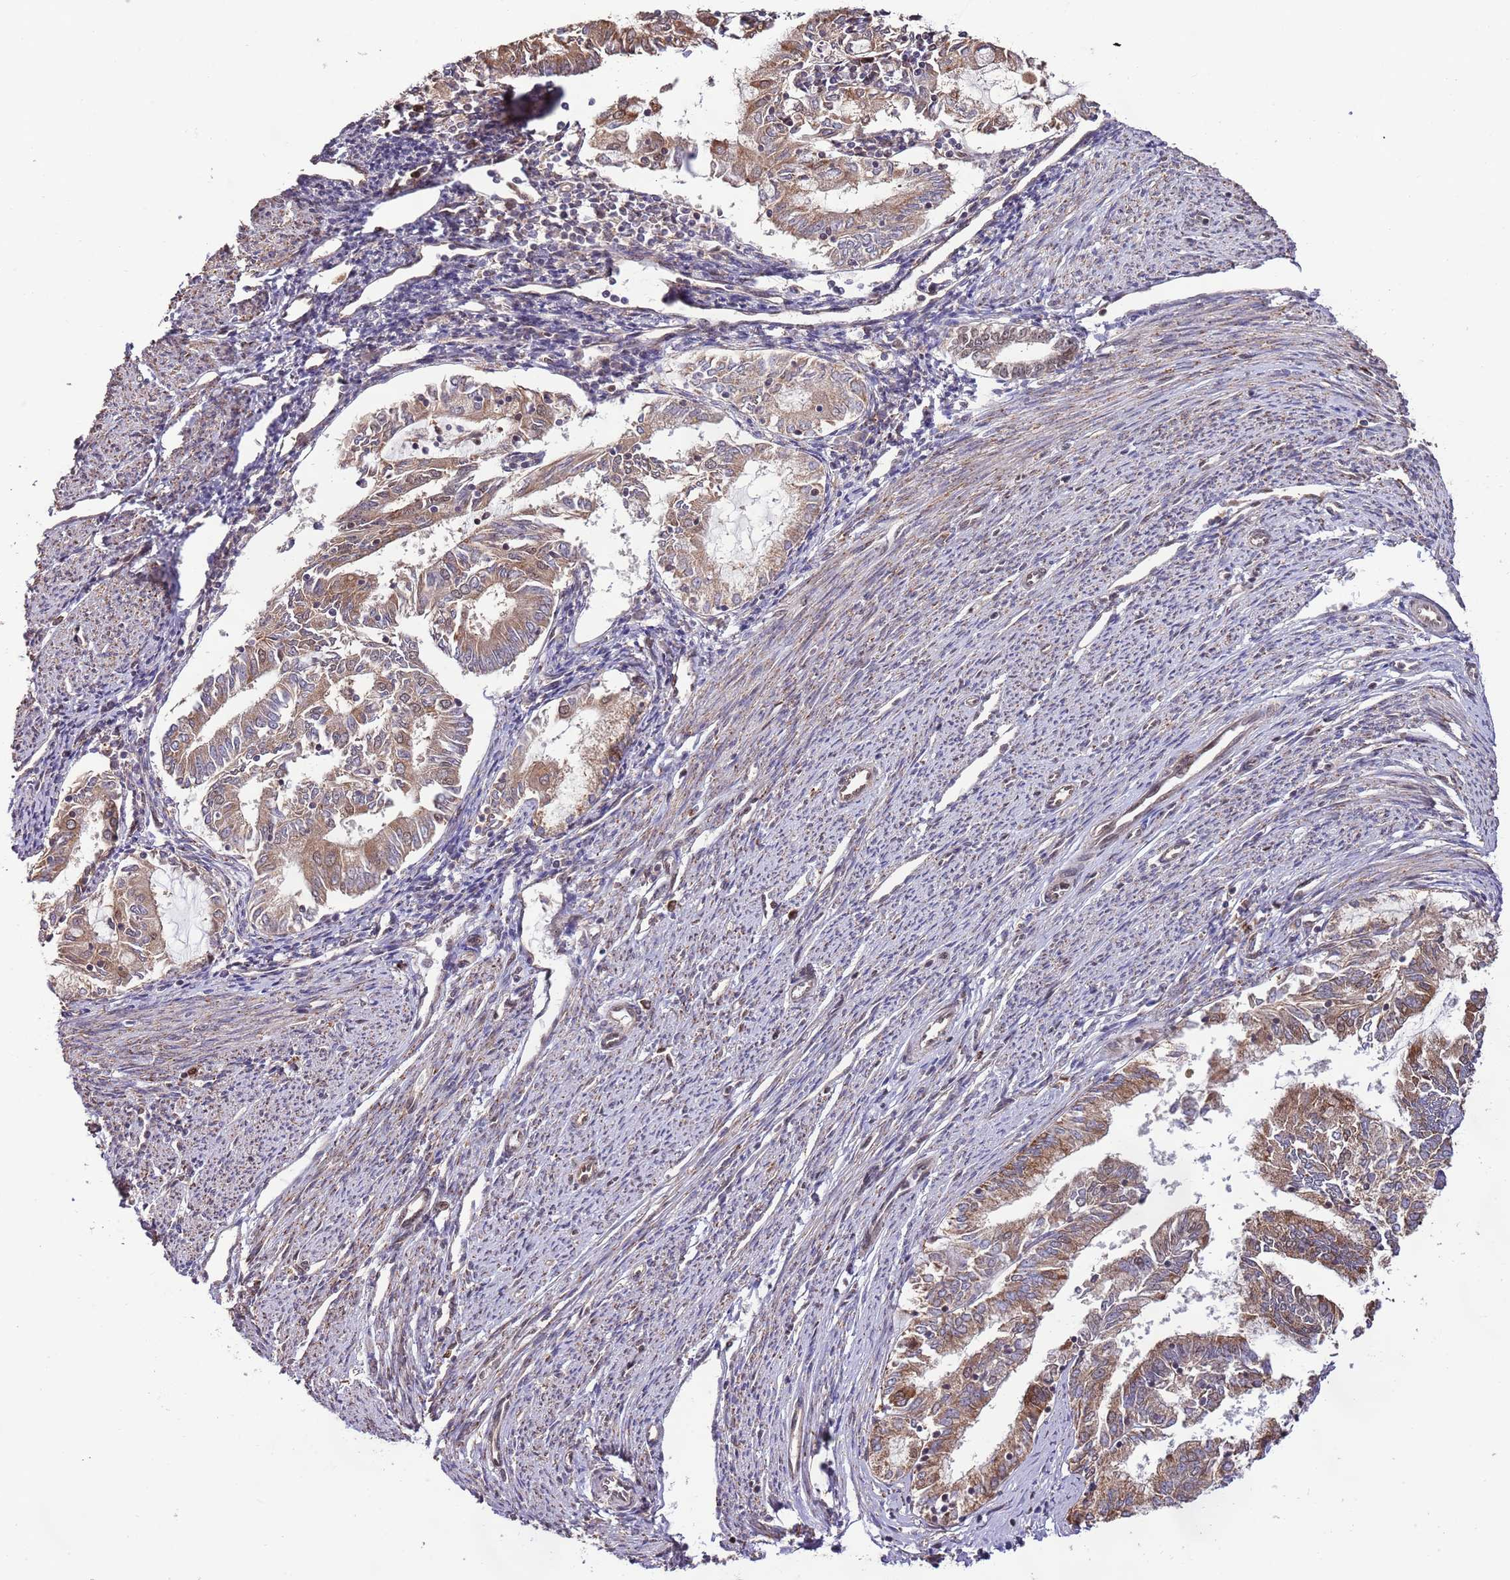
{"staining": {"intensity": "moderate", "quantity": ">75%", "location": "cytoplasmic/membranous"}, "tissue": "endometrial cancer", "cell_type": "Tumor cells", "image_type": "cancer", "snomed": [{"axis": "morphology", "description": "Adenocarcinoma, NOS"}, {"axis": "topography", "description": "Endometrium"}], "caption": "Tumor cells exhibit moderate cytoplasmic/membranous expression in about >75% of cells in adenocarcinoma (endometrial).", "gene": "RIF1", "patient": {"sex": "female", "age": 79}}